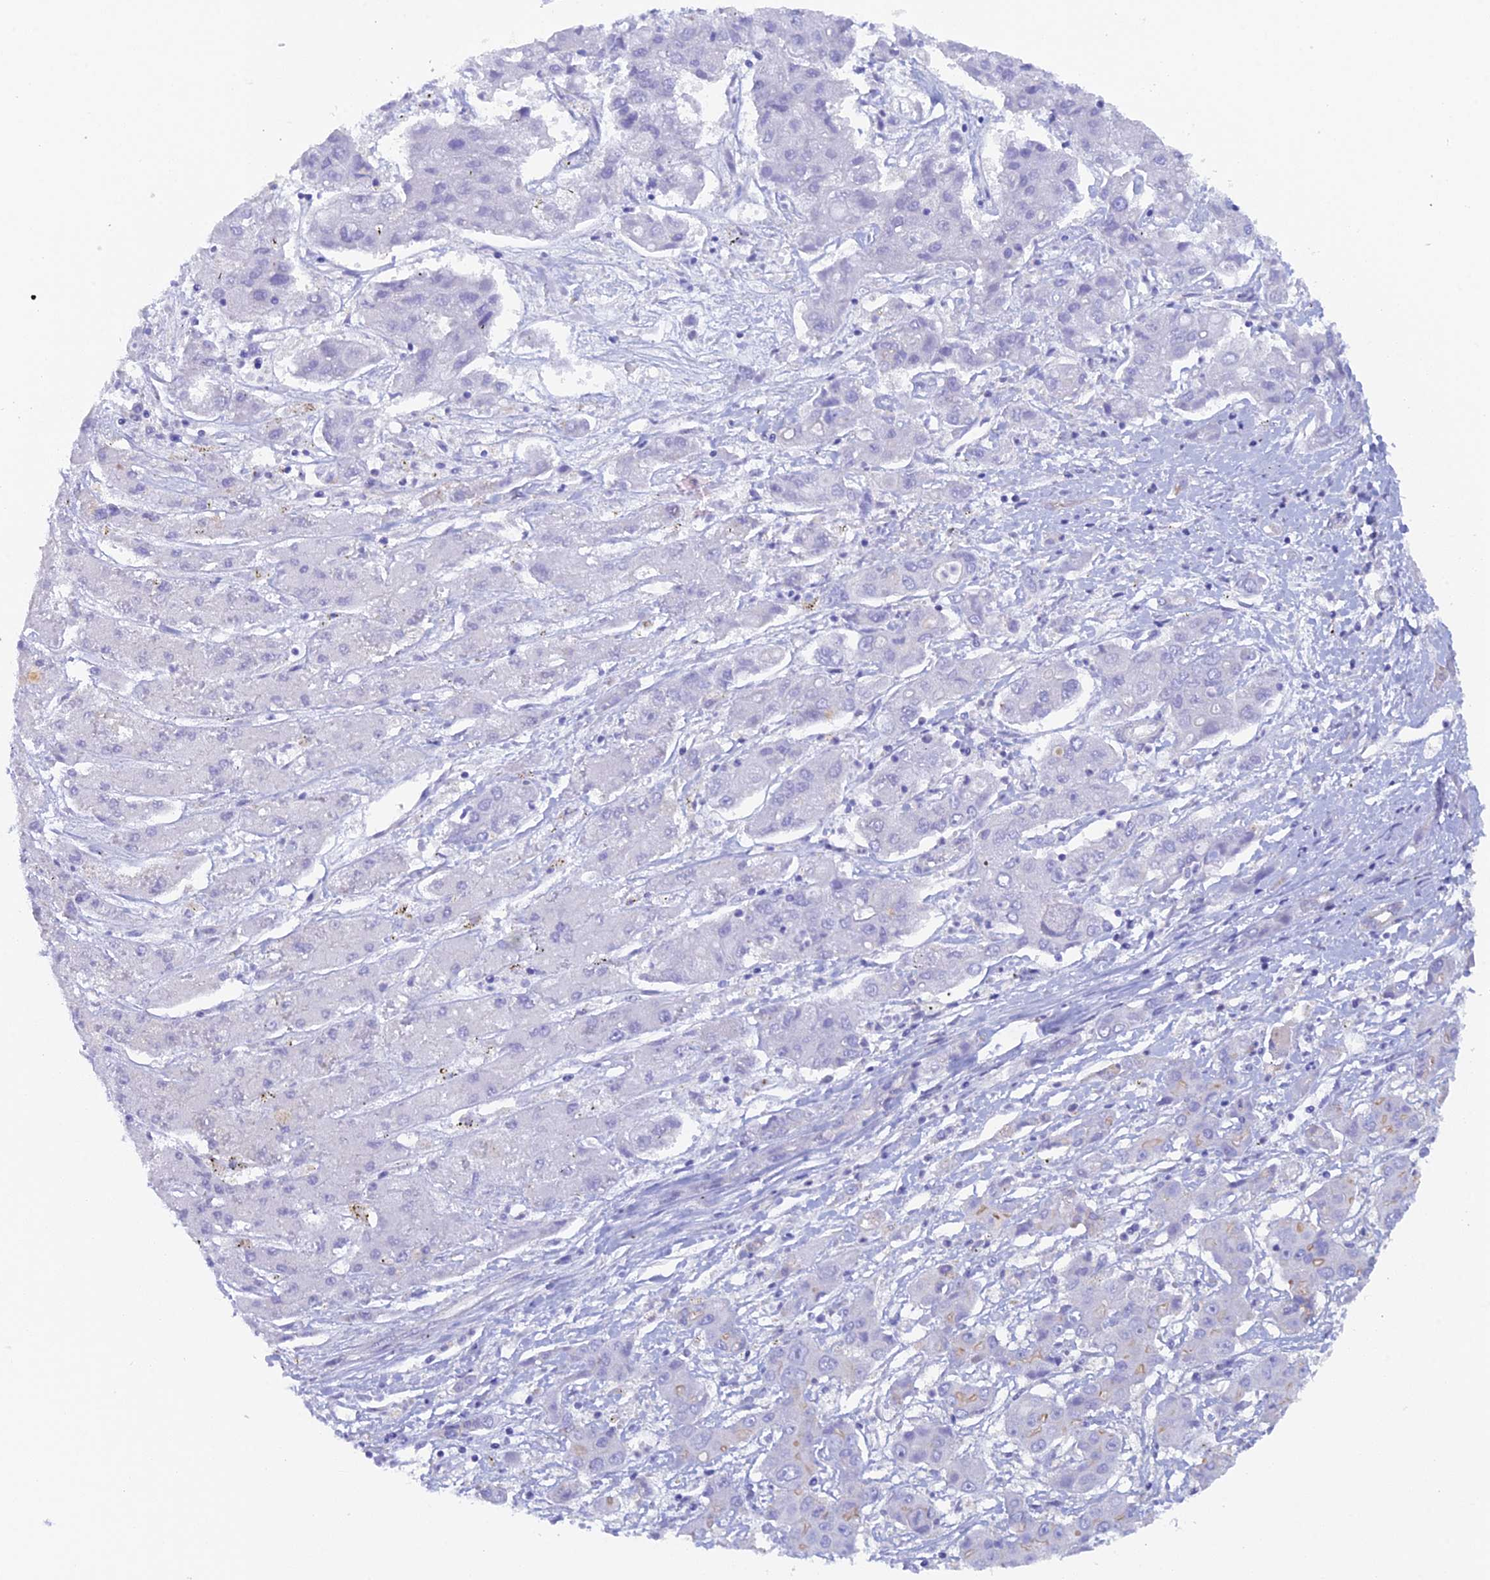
{"staining": {"intensity": "negative", "quantity": "none", "location": "none"}, "tissue": "liver cancer", "cell_type": "Tumor cells", "image_type": "cancer", "snomed": [{"axis": "morphology", "description": "Cholangiocarcinoma"}, {"axis": "topography", "description": "Liver"}], "caption": "High magnification brightfield microscopy of liver cancer stained with DAB (brown) and counterstained with hematoxylin (blue): tumor cells show no significant staining.", "gene": "FZR1", "patient": {"sex": "male", "age": 67}}